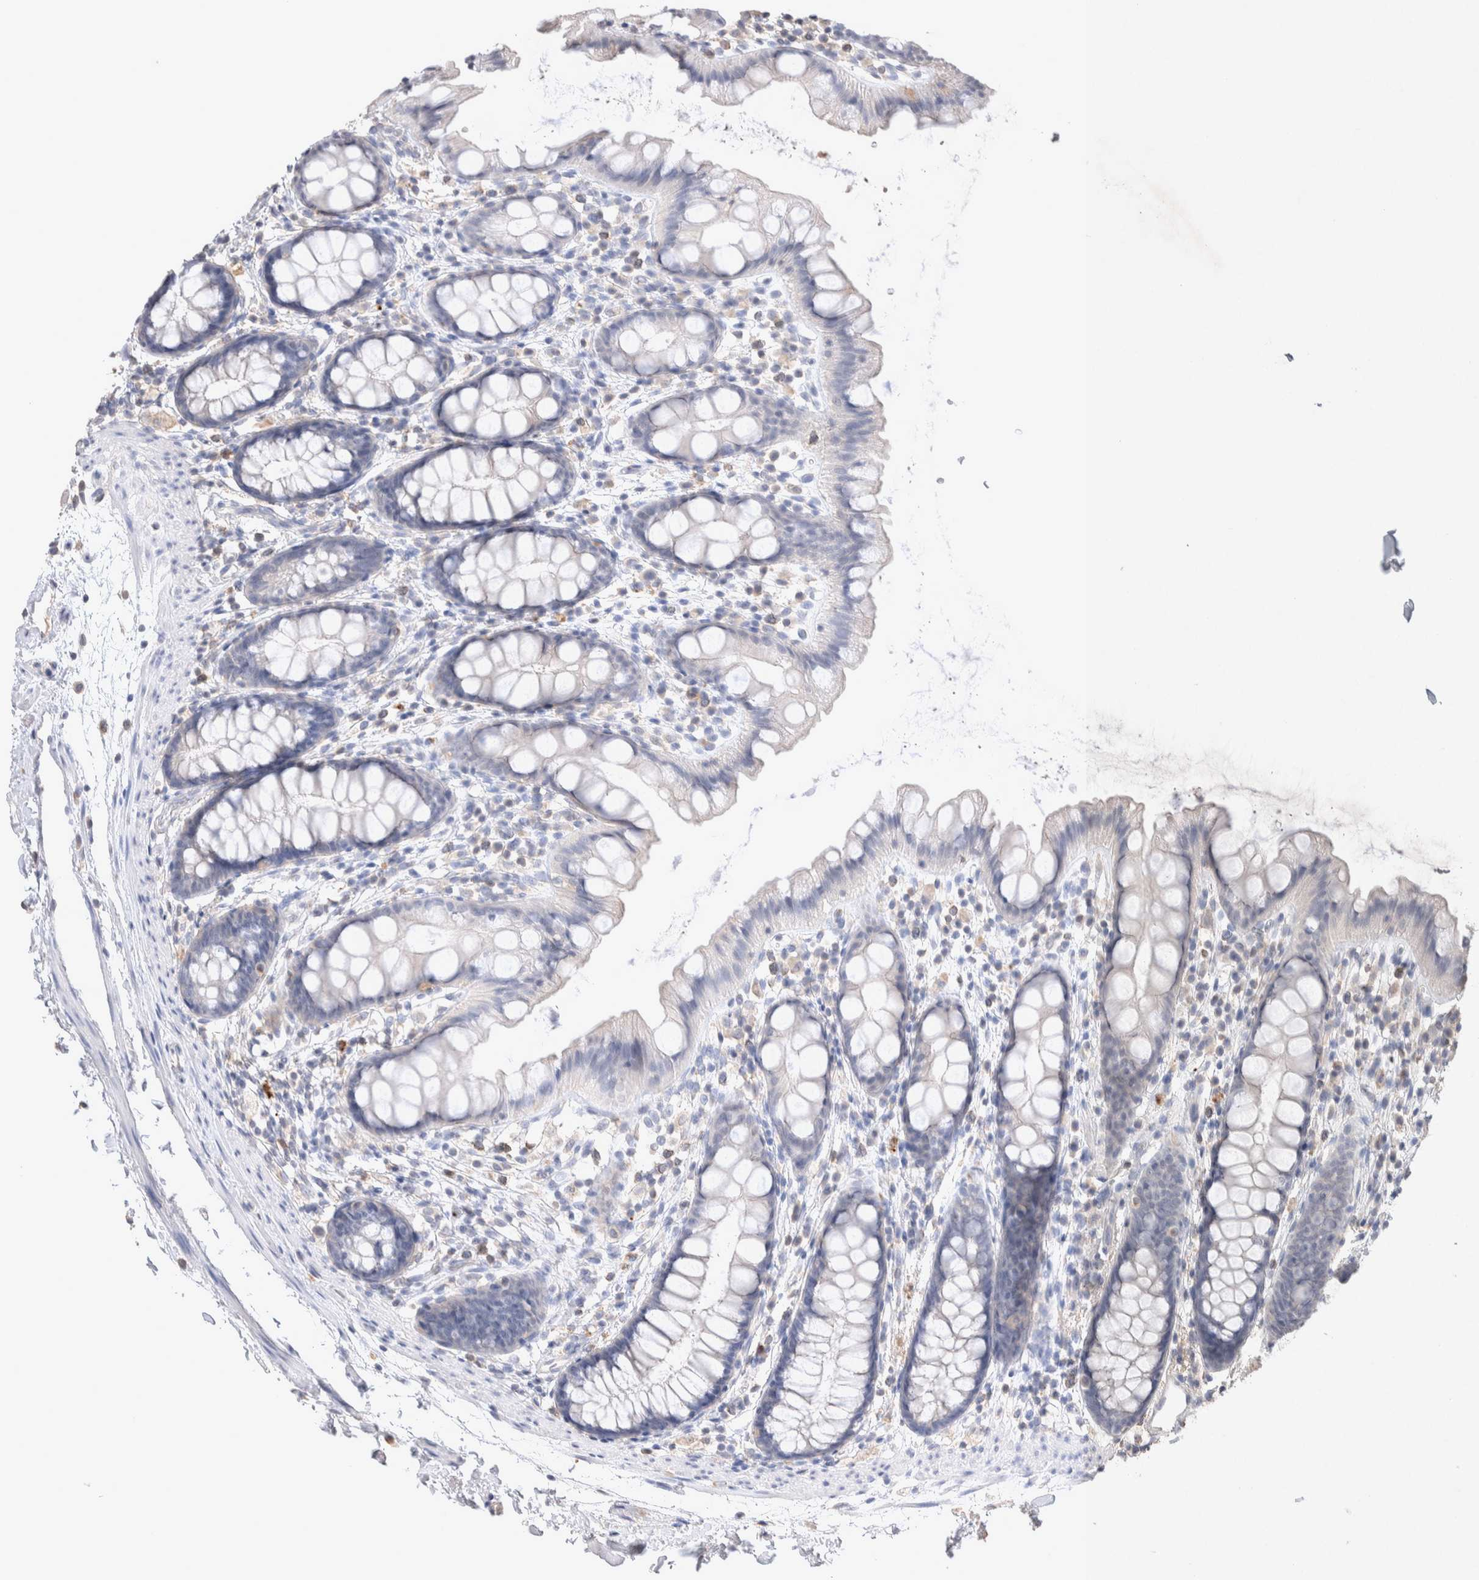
{"staining": {"intensity": "negative", "quantity": "none", "location": "none"}, "tissue": "rectum", "cell_type": "Glandular cells", "image_type": "normal", "snomed": [{"axis": "morphology", "description": "Normal tissue, NOS"}, {"axis": "topography", "description": "Rectum"}], "caption": "This is a histopathology image of immunohistochemistry staining of unremarkable rectum, which shows no positivity in glandular cells.", "gene": "FFAR2", "patient": {"sex": "female", "age": 65}}